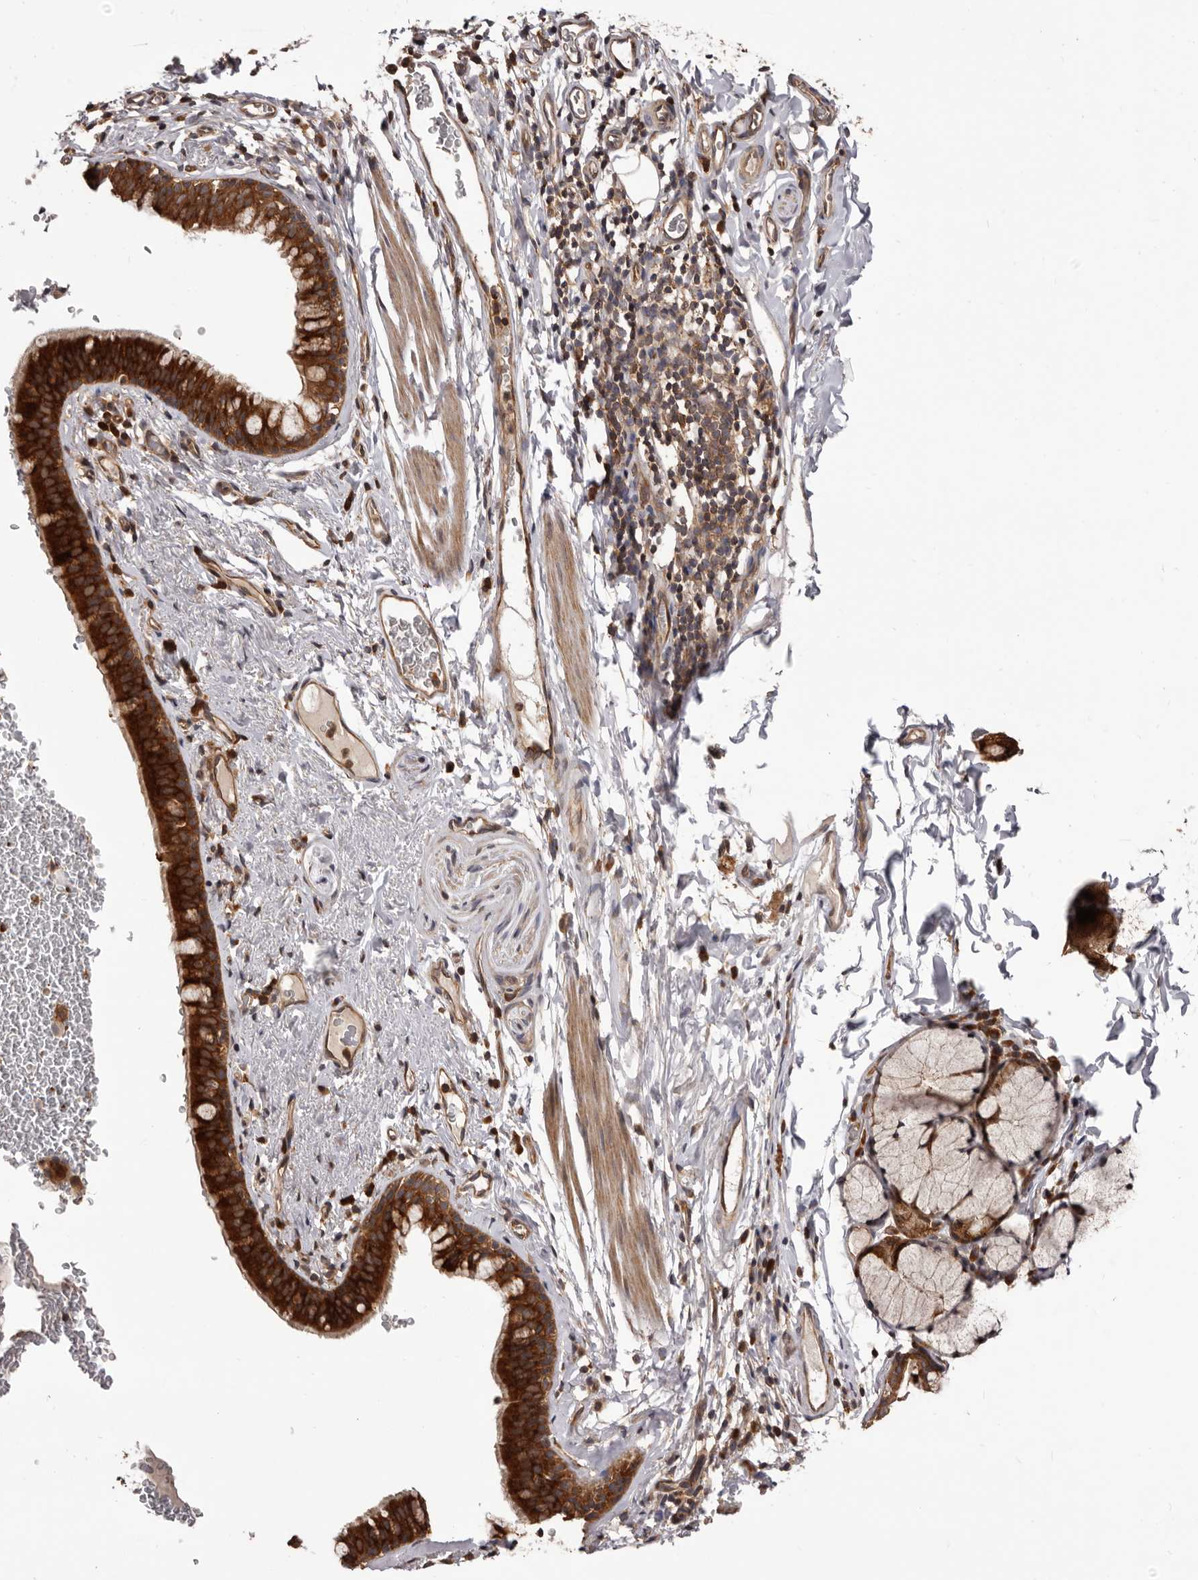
{"staining": {"intensity": "strong", "quantity": ">75%", "location": "cytoplasmic/membranous"}, "tissue": "bronchus", "cell_type": "Respiratory epithelial cells", "image_type": "normal", "snomed": [{"axis": "morphology", "description": "Normal tissue, NOS"}, {"axis": "topography", "description": "Cartilage tissue"}, {"axis": "topography", "description": "Bronchus"}], "caption": "Brown immunohistochemical staining in normal human bronchus exhibits strong cytoplasmic/membranous positivity in approximately >75% of respiratory epithelial cells. (DAB IHC with brightfield microscopy, high magnification).", "gene": "HBS1L", "patient": {"sex": "female", "age": 36}}